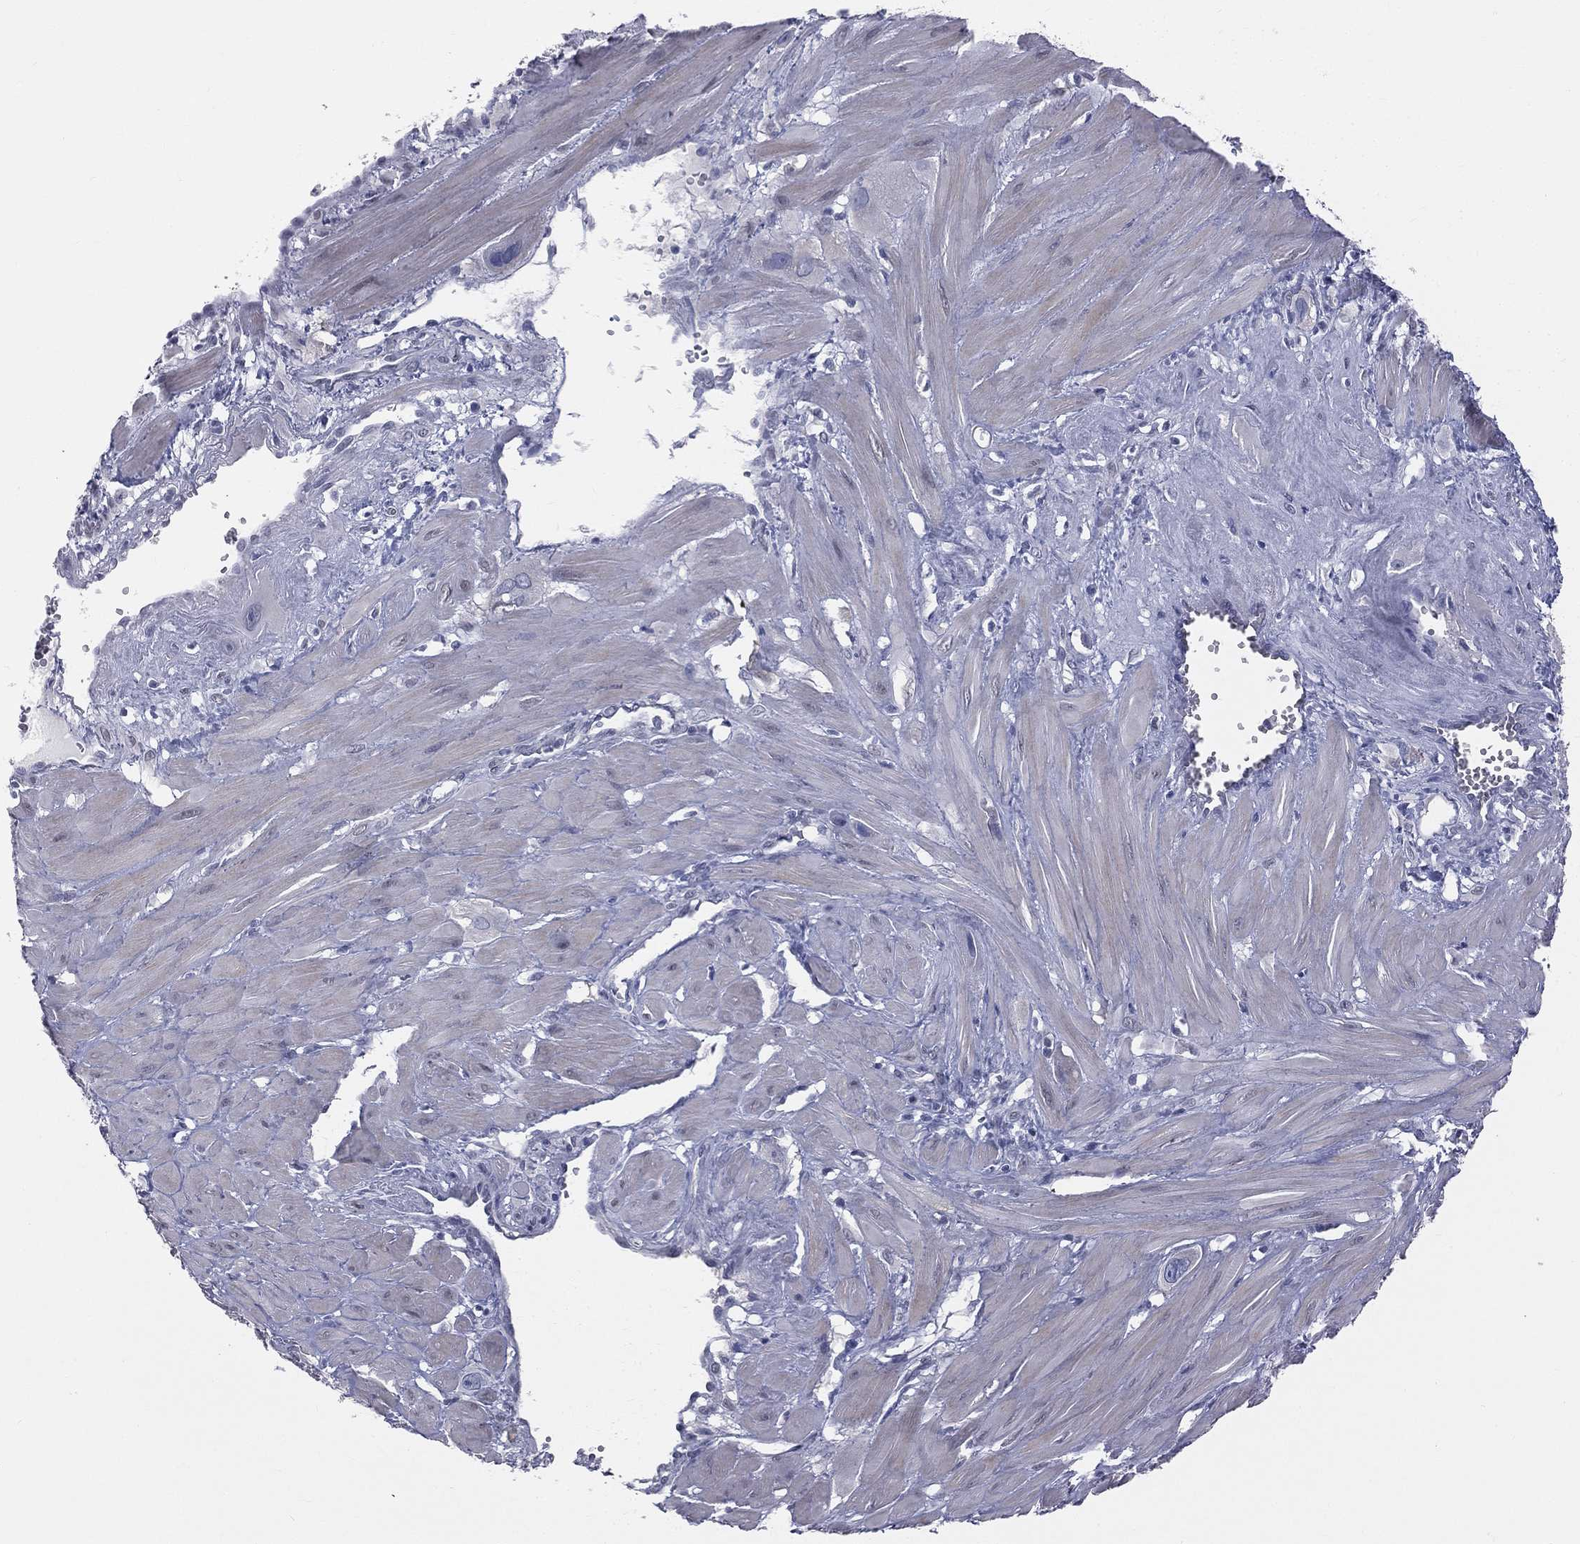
{"staining": {"intensity": "negative", "quantity": "none", "location": "none"}, "tissue": "cervical cancer", "cell_type": "Tumor cells", "image_type": "cancer", "snomed": [{"axis": "morphology", "description": "Squamous cell carcinoma, NOS"}, {"axis": "topography", "description": "Cervix"}], "caption": "The IHC micrograph has no significant staining in tumor cells of cervical squamous cell carcinoma tissue. The staining was performed using DAB (3,3'-diaminobenzidine) to visualize the protein expression in brown, while the nuclei were stained in blue with hematoxylin (Magnification: 20x).", "gene": "DMKN", "patient": {"sex": "female", "age": 34}}